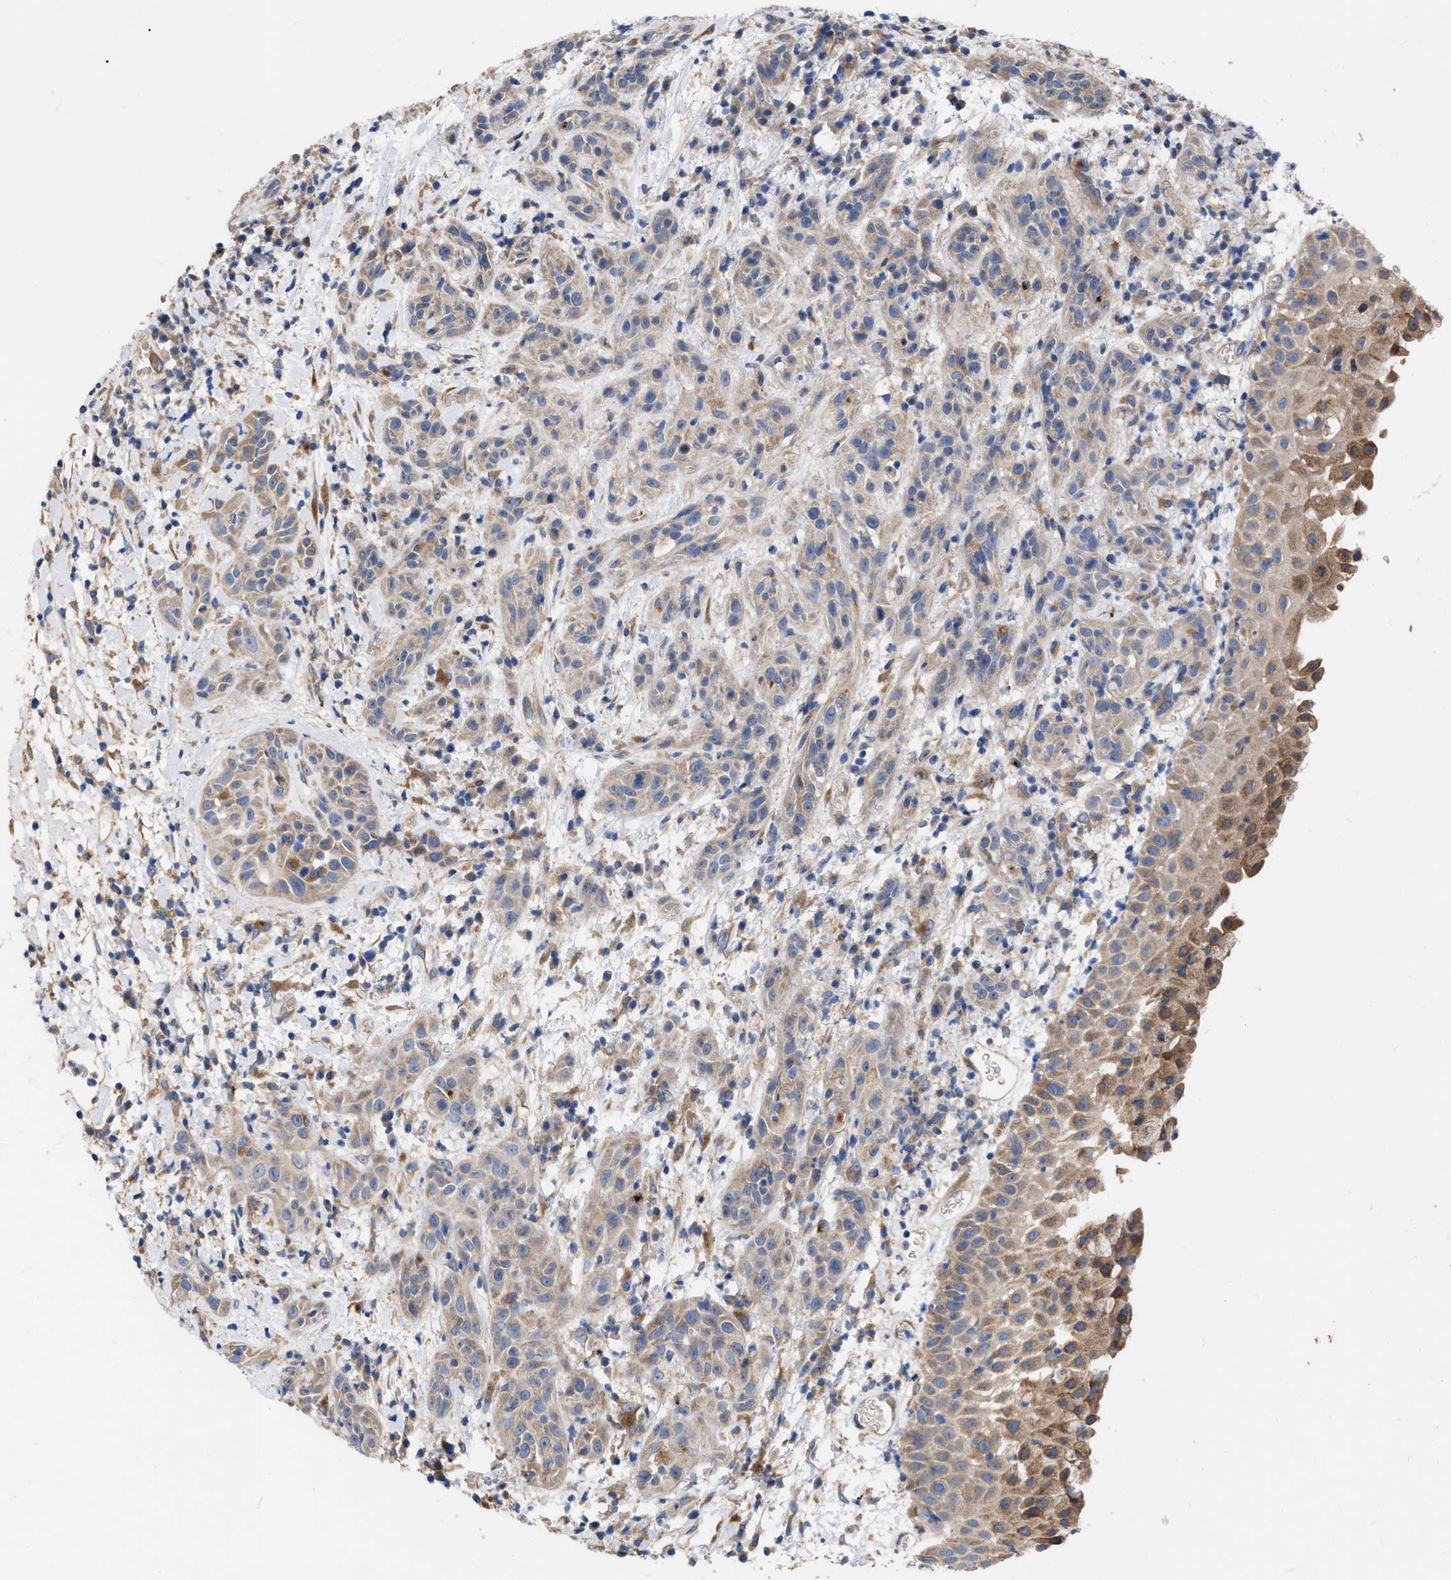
{"staining": {"intensity": "weak", "quantity": ">75%", "location": "cytoplasmic/membranous"}, "tissue": "head and neck cancer", "cell_type": "Tumor cells", "image_type": "cancer", "snomed": [{"axis": "morphology", "description": "Squamous cell carcinoma, NOS"}, {"axis": "topography", "description": "Head-Neck"}], "caption": "Squamous cell carcinoma (head and neck) was stained to show a protein in brown. There is low levels of weak cytoplasmic/membranous expression in about >75% of tumor cells.", "gene": "MLST8", "patient": {"sex": "male", "age": 62}}